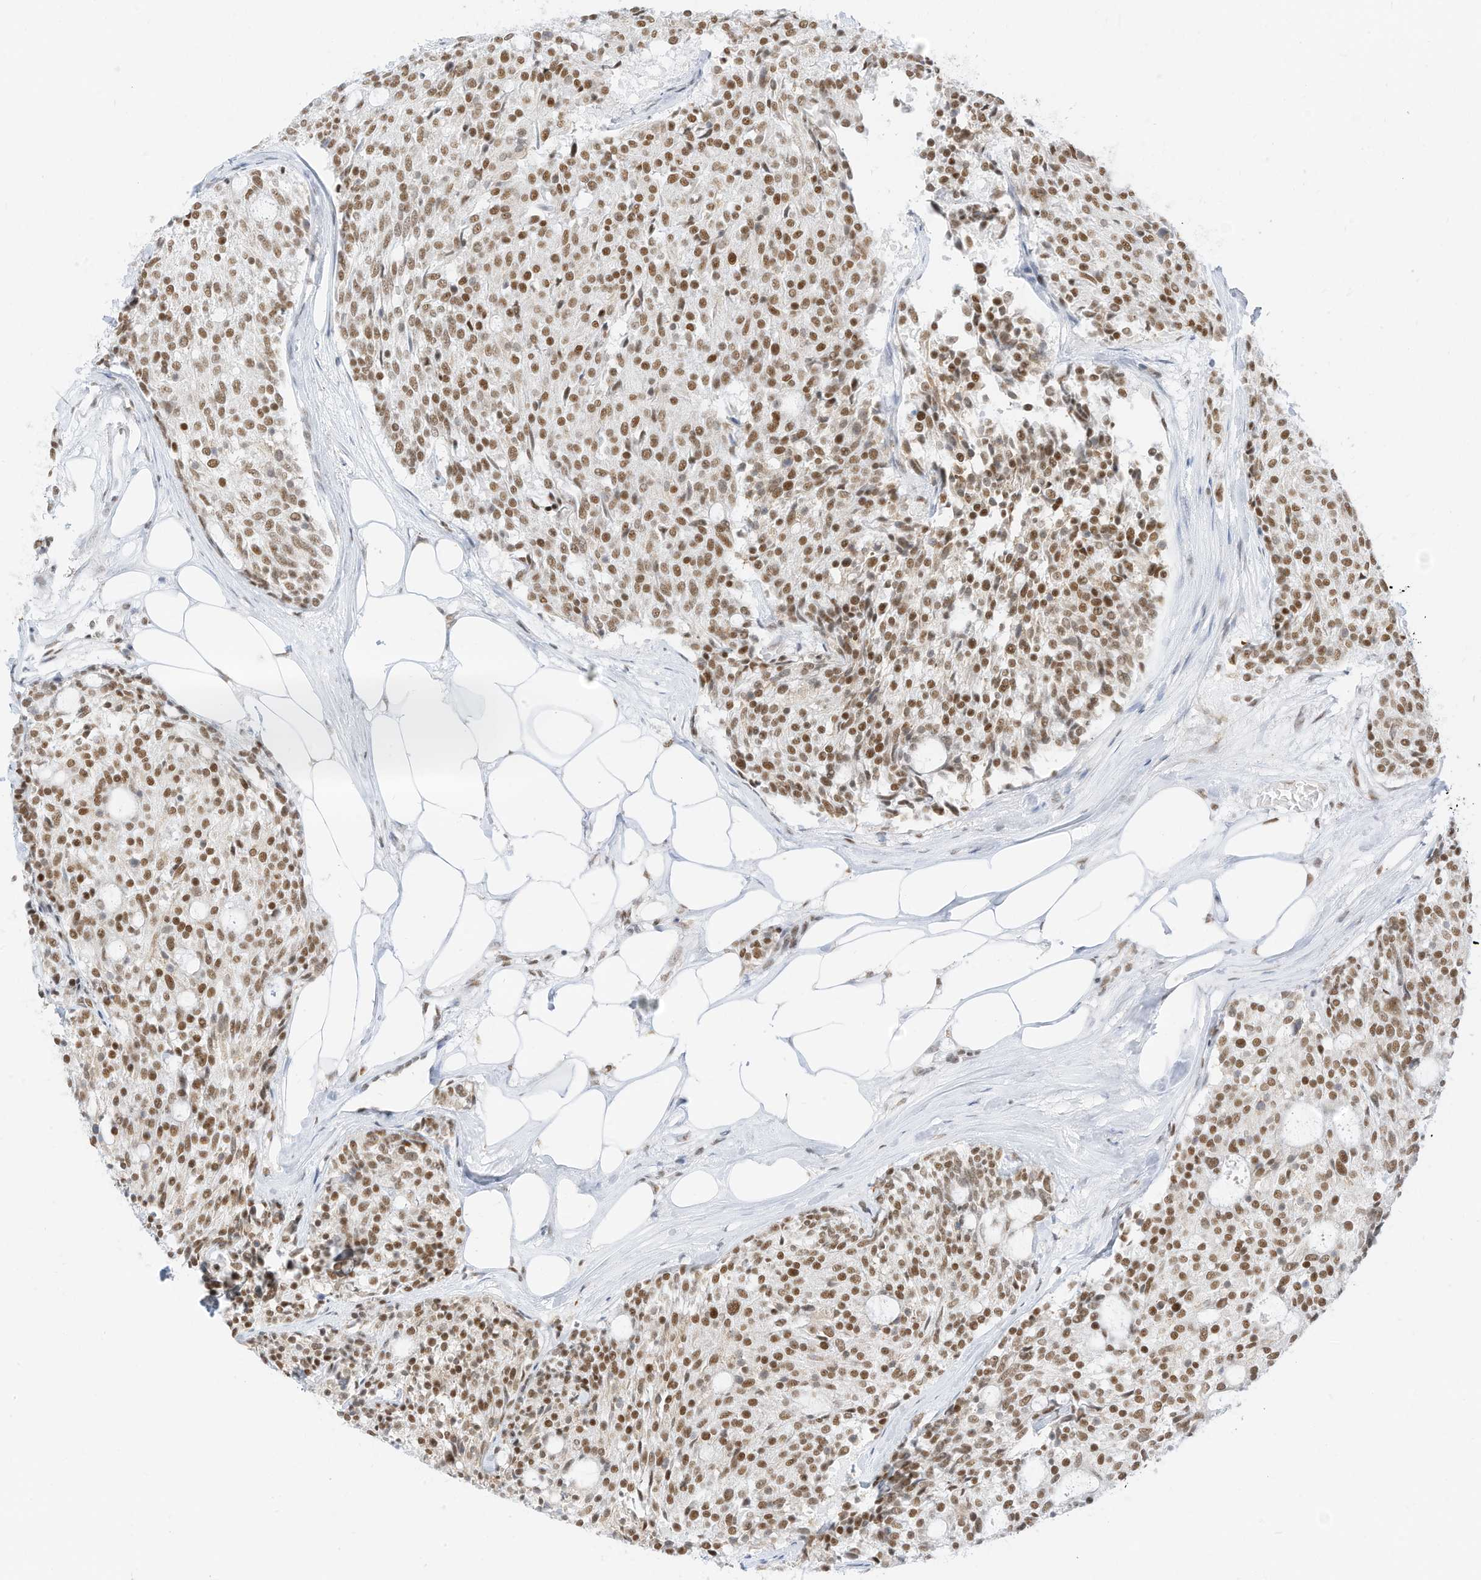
{"staining": {"intensity": "moderate", "quantity": ">75%", "location": "nuclear"}, "tissue": "carcinoid", "cell_type": "Tumor cells", "image_type": "cancer", "snomed": [{"axis": "morphology", "description": "Carcinoid, malignant, NOS"}, {"axis": "topography", "description": "Pancreas"}], "caption": "This image shows immunohistochemistry (IHC) staining of malignant carcinoid, with medium moderate nuclear staining in approximately >75% of tumor cells.", "gene": "SMARCA2", "patient": {"sex": "female", "age": 54}}